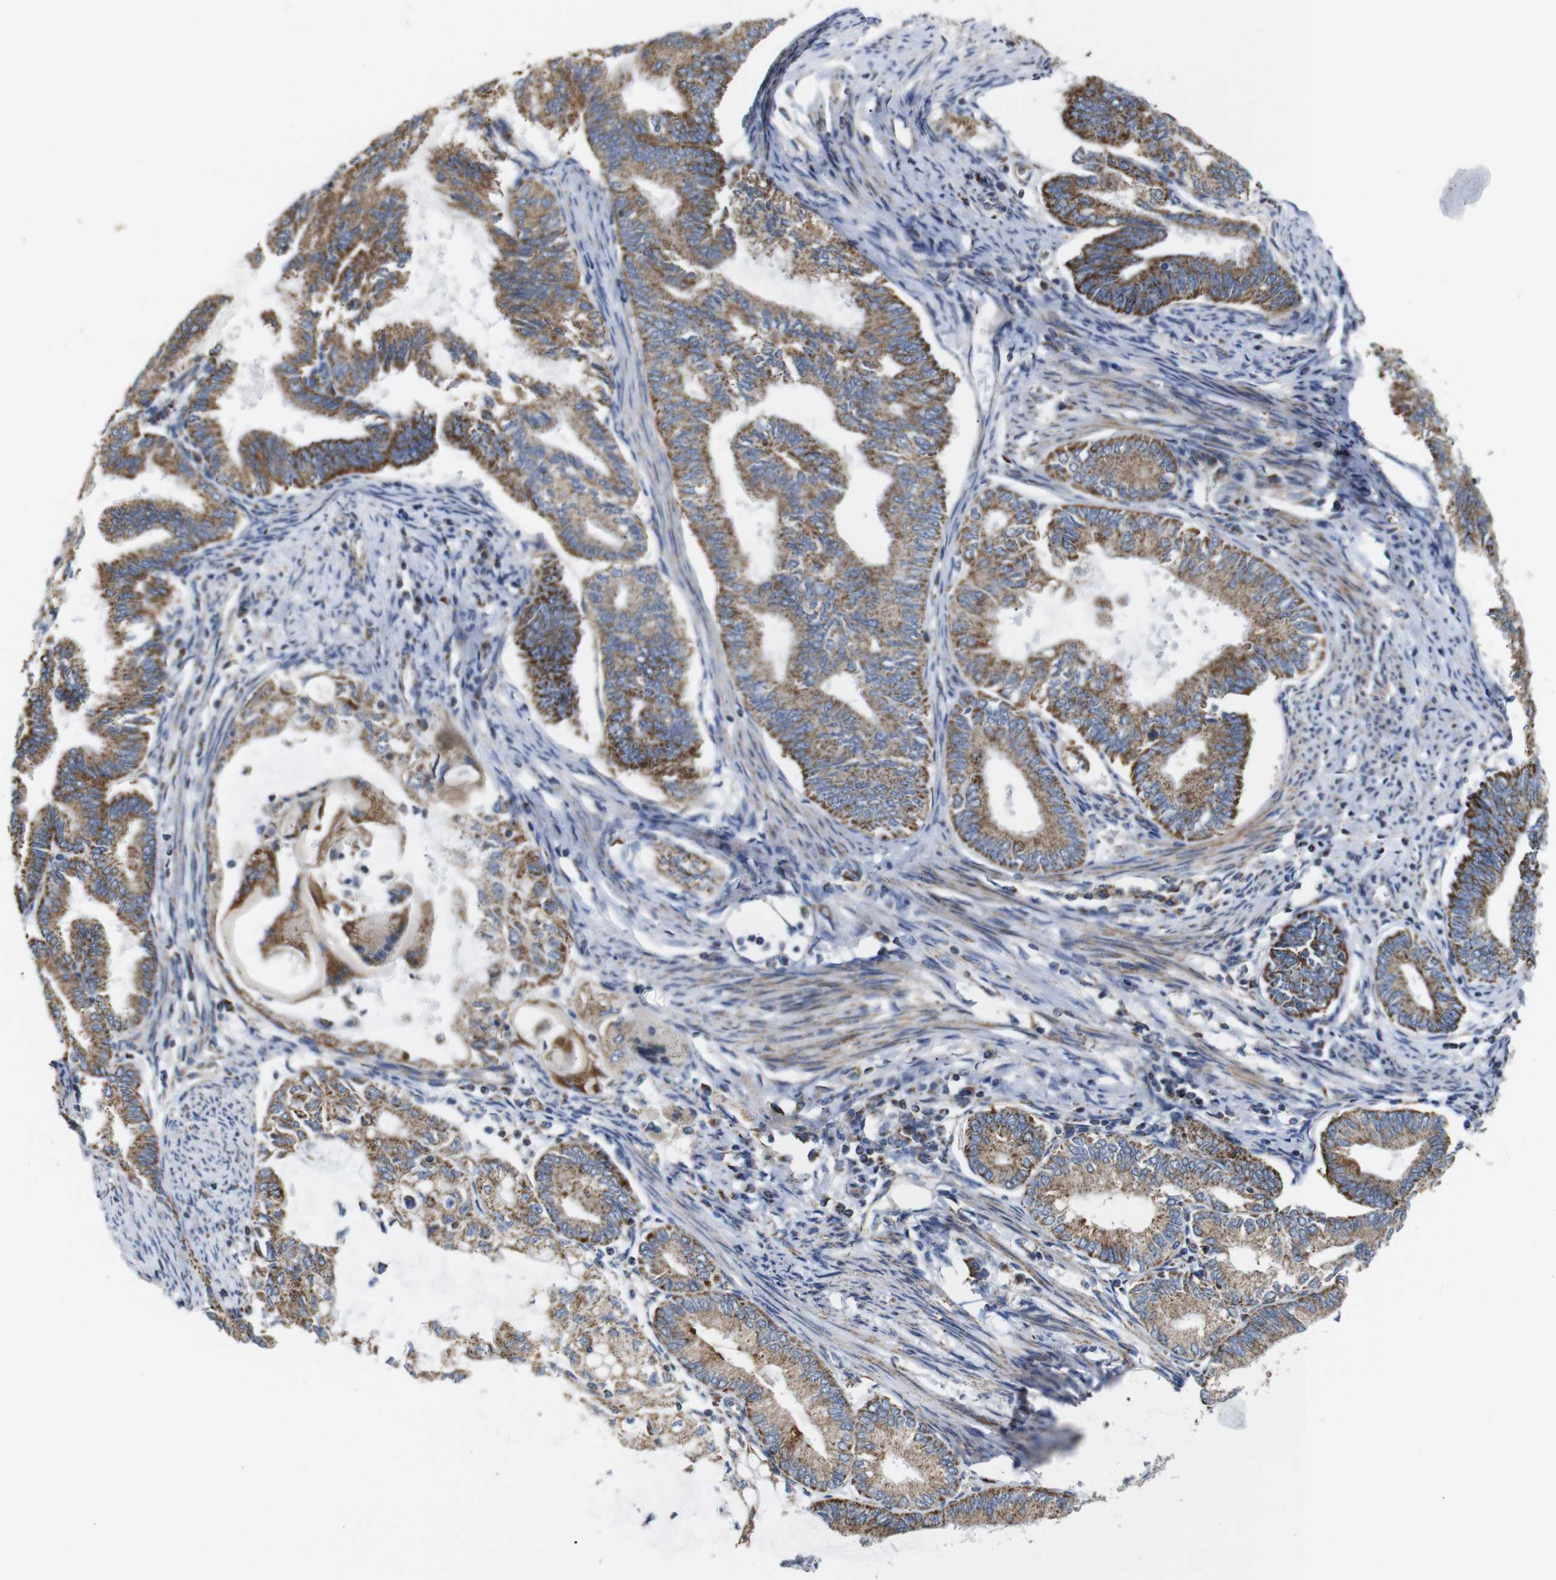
{"staining": {"intensity": "moderate", "quantity": ">75%", "location": "cytoplasmic/membranous"}, "tissue": "endometrial cancer", "cell_type": "Tumor cells", "image_type": "cancer", "snomed": [{"axis": "morphology", "description": "Adenocarcinoma, NOS"}, {"axis": "topography", "description": "Endometrium"}], "caption": "IHC micrograph of neoplastic tissue: endometrial cancer (adenocarcinoma) stained using immunohistochemistry (IHC) demonstrates medium levels of moderate protein expression localized specifically in the cytoplasmic/membranous of tumor cells, appearing as a cytoplasmic/membranous brown color.", "gene": "FAM171B", "patient": {"sex": "female", "age": 86}}